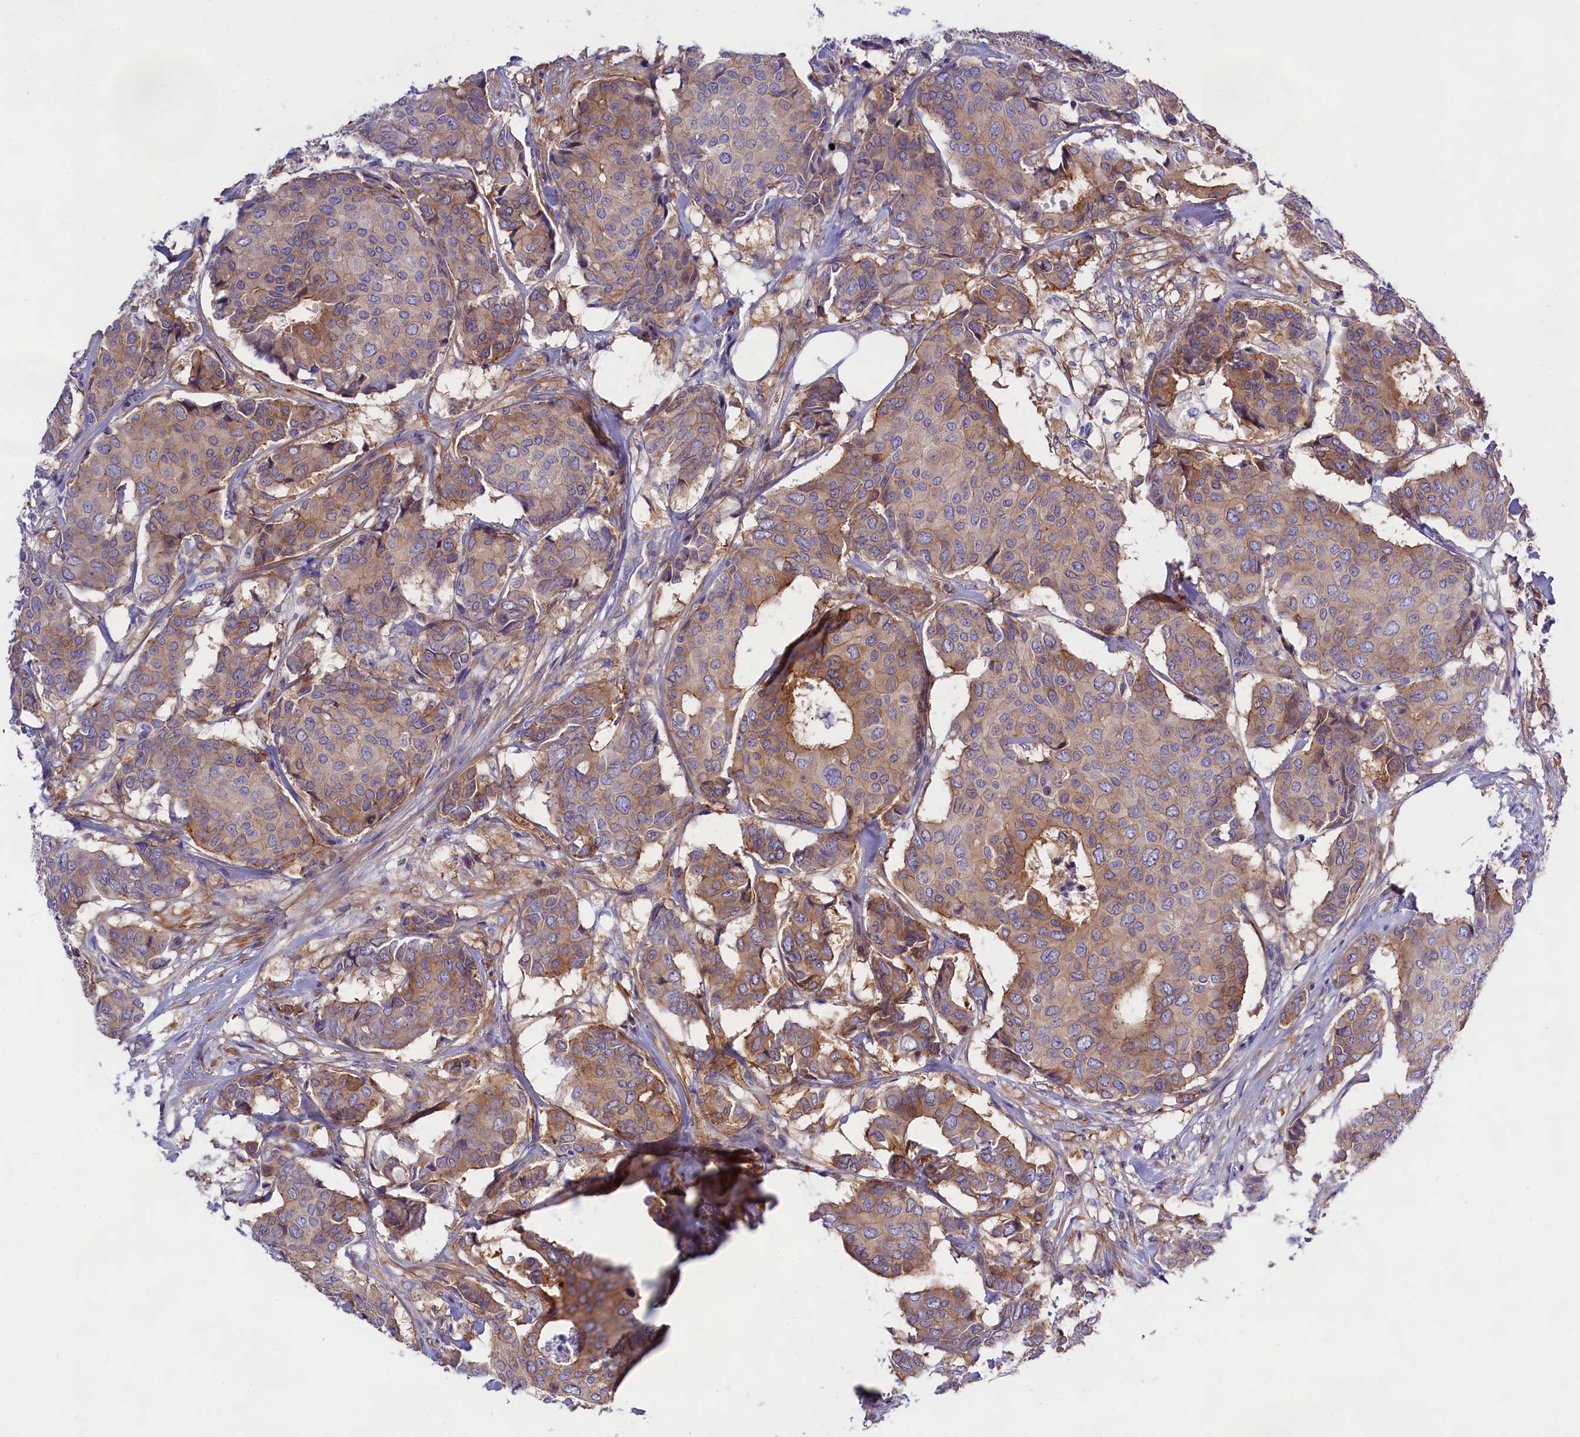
{"staining": {"intensity": "moderate", "quantity": "25%-75%", "location": "cytoplasmic/membranous"}, "tissue": "breast cancer", "cell_type": "Tumor cells", "image_type": "cancer", "snomed": [{"axis": "morphology", "description": "Duct carcinoma"}, {"axis": "topography", "description": "Breast"}], "caption": "Immunohistochemistry staining of breast intraductal carcinoma, which reveals medium levels of moderate cytoplasmic/membranous expression in approximately 25%-75% of tumor cells indicating moderate cytoplasmic/membranous protein staining. The staining was performed using DAB (brown) for protein detection and nuclei were counterstained in hematoxylin (blue).", "gene": "PPP1R13L", "patient": {"sex": "female", "age": 75}}